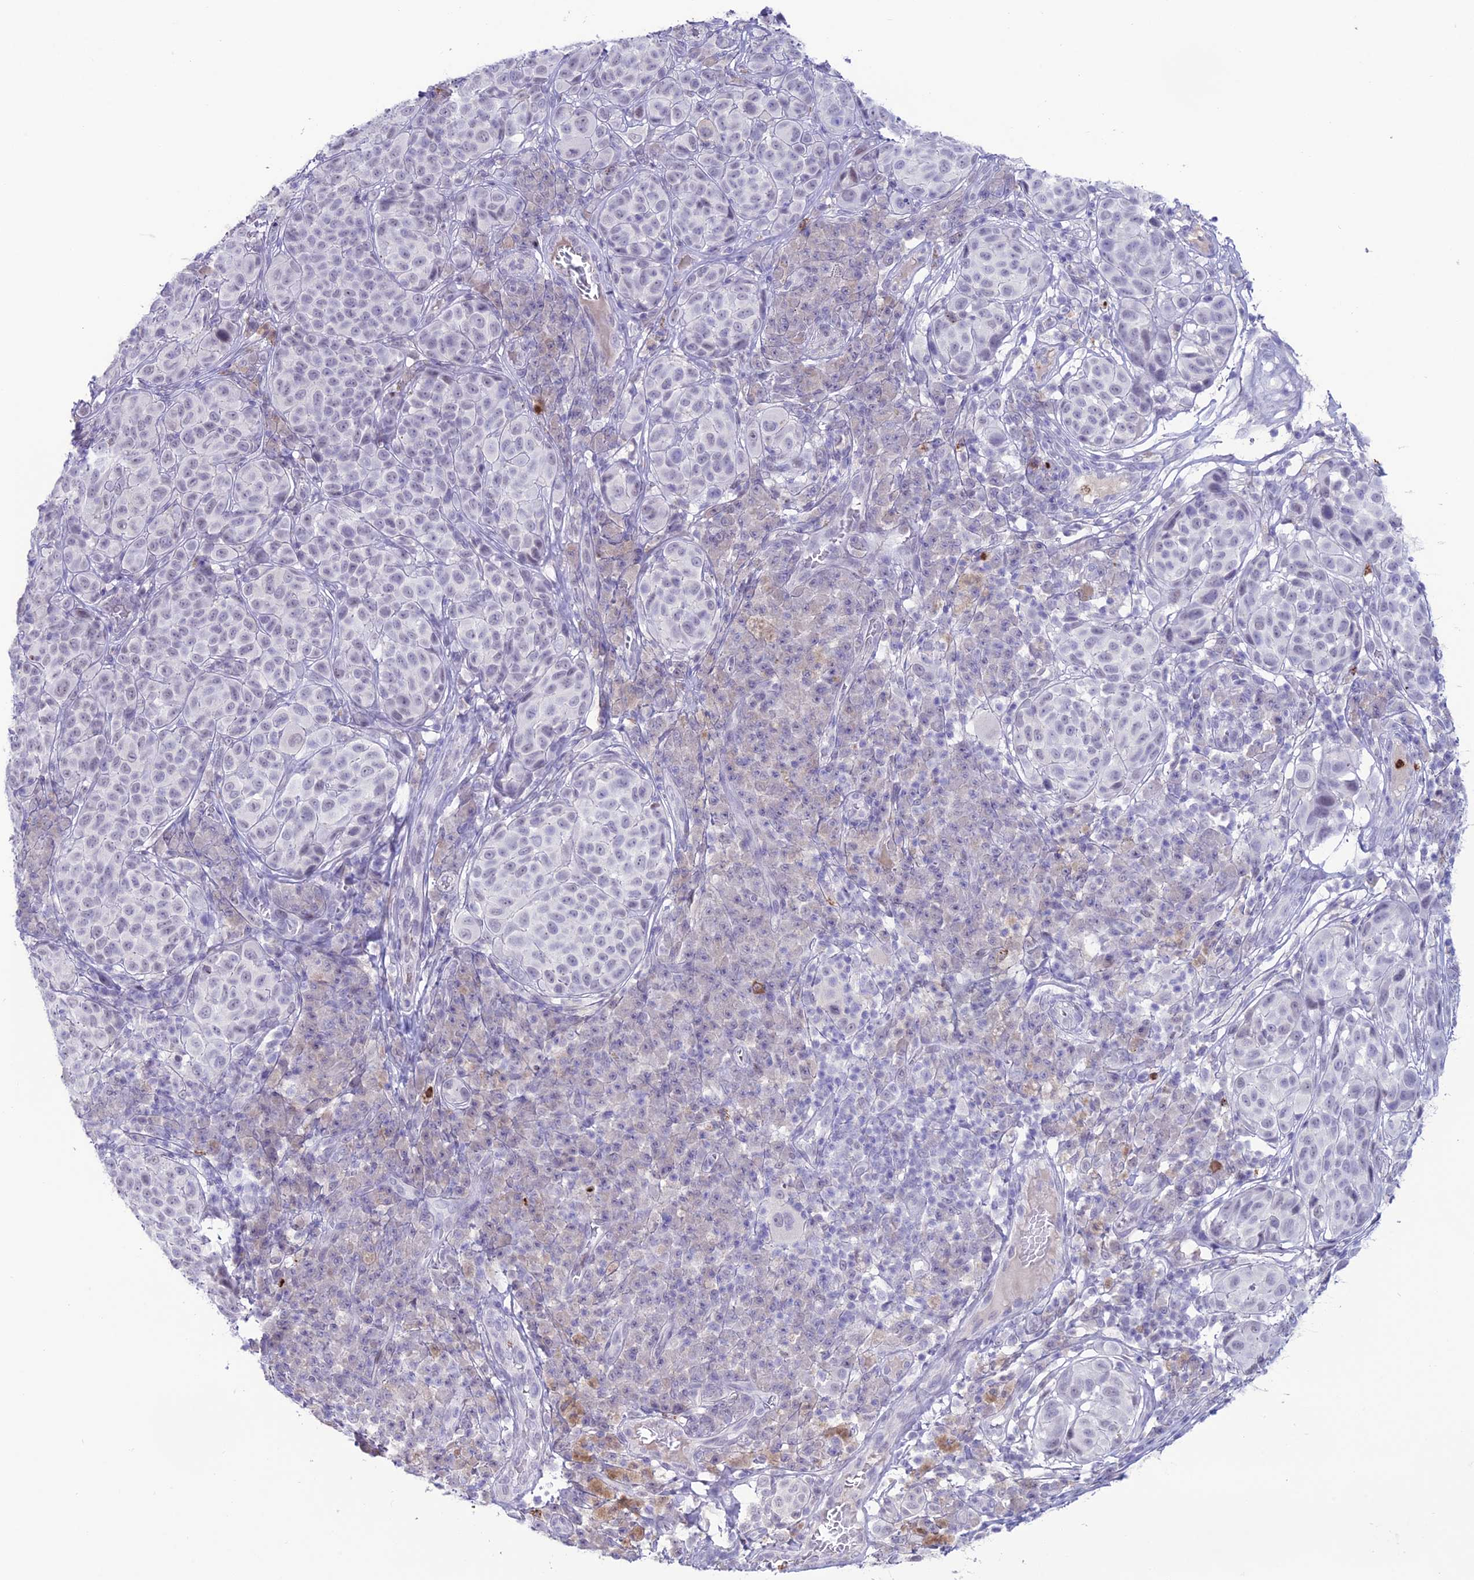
{"staining": {"intensity": "weak", "quantity": "<25%", "location": "nuclear"}, "tissue": "melanoma", "cell_type": "Tumor cells", "image_type": "cancer", "snomed": [{"axis": "morphology", "description": "Malignant melanoma, NOS"}, {"axis": "topography", "description": "Skin"}], "caption": "This is an immunohistochemistry image of malignant melanoma. There is no expression in tumor cells.", "gene": "MFSD2B", "patient": {"sex": "male", "age": 38}}